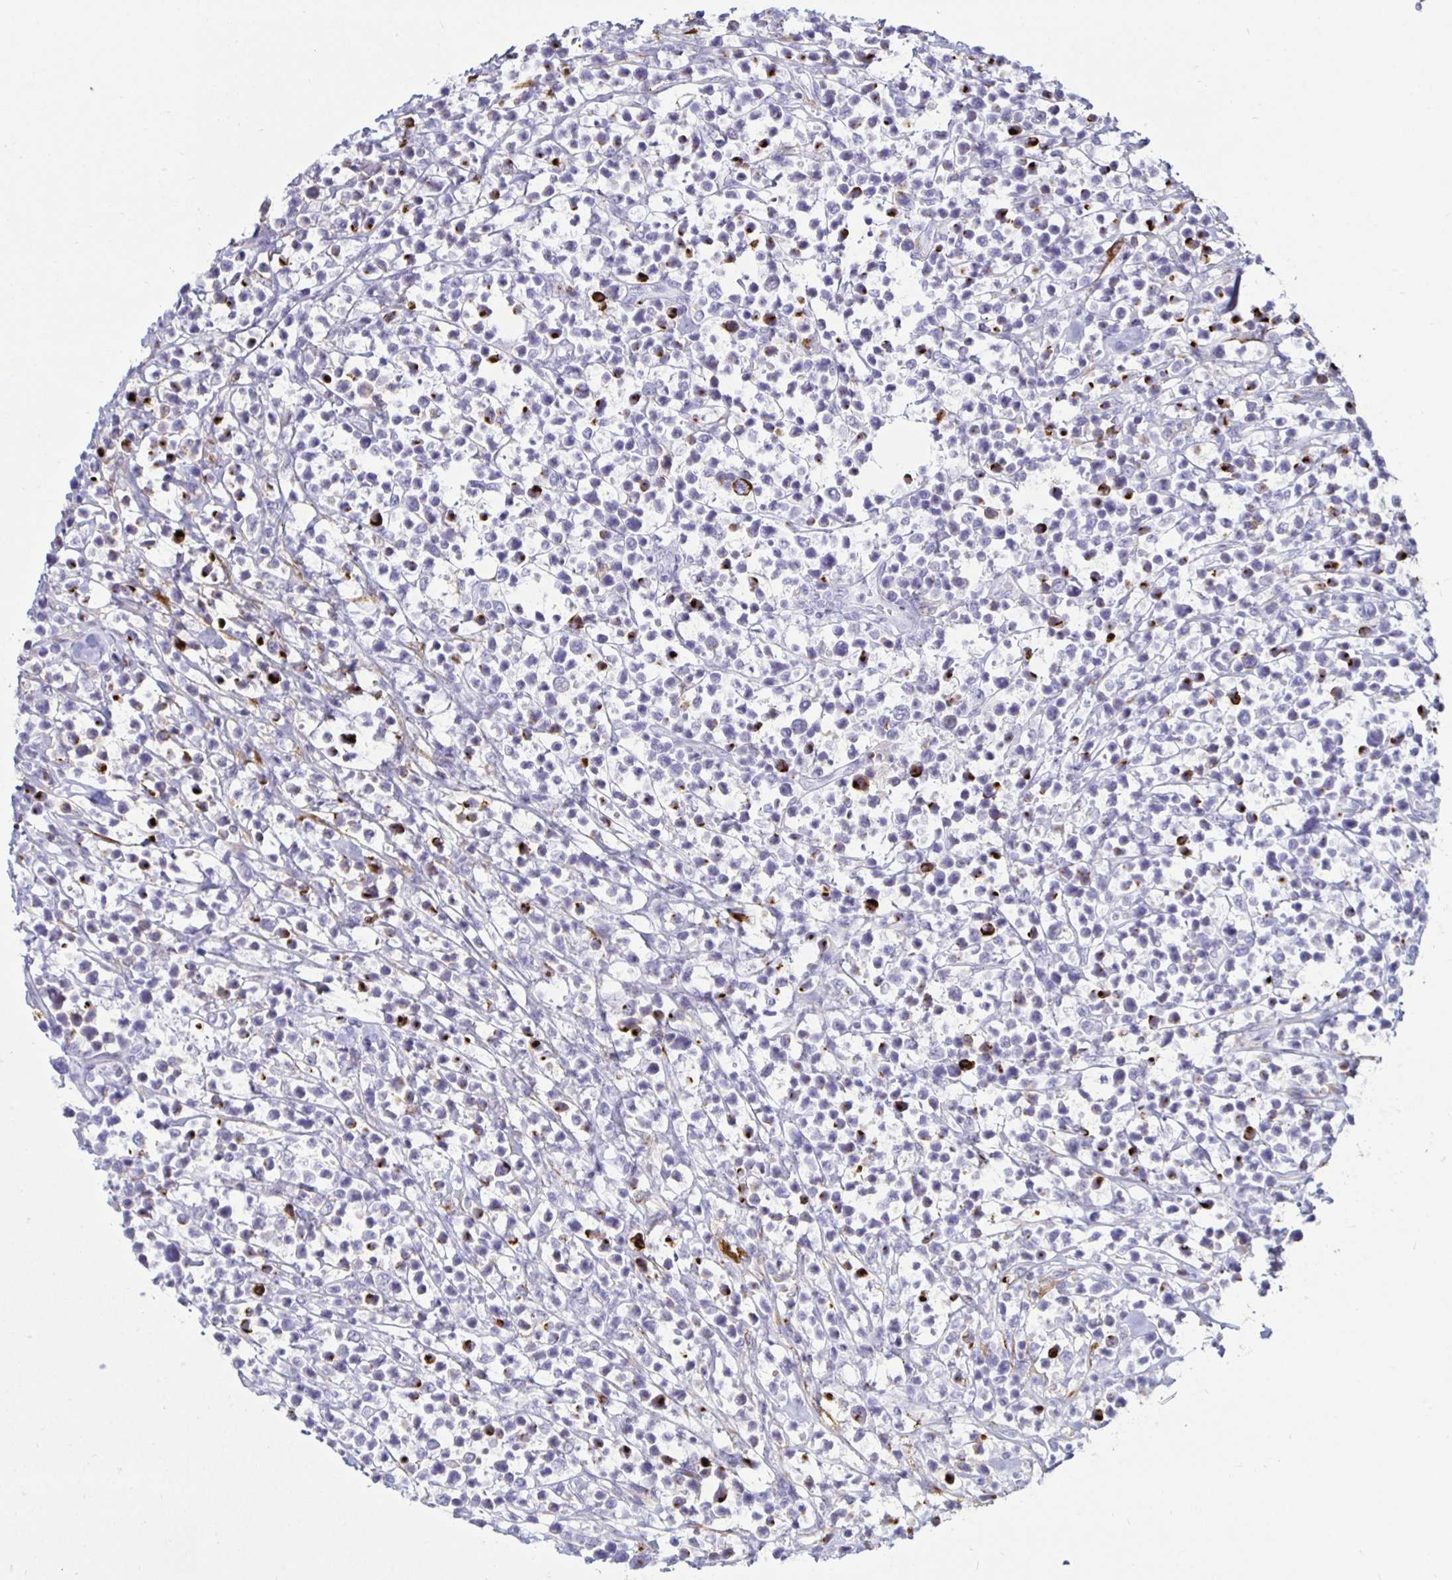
{"staining": {"intensity": "negative", "quantity": "none", "location": "none"}, "tissue": "lymphoma", "cell_type": "Tumor cells", "image_type": "cancer", "snomed": [{"axis": "morphology", "description": "Malignant lymphoma, non-Hodgkin's type, Low grade"}, {"axis": "topography", "description": "Lymph node"}], "caption": "Tumor cells show no significant staining in malignant lymphoma, non-Hodgkin's type (low-grade).", "gene": "TIMP1", "patient": {"sex": "male", "age": 60}}